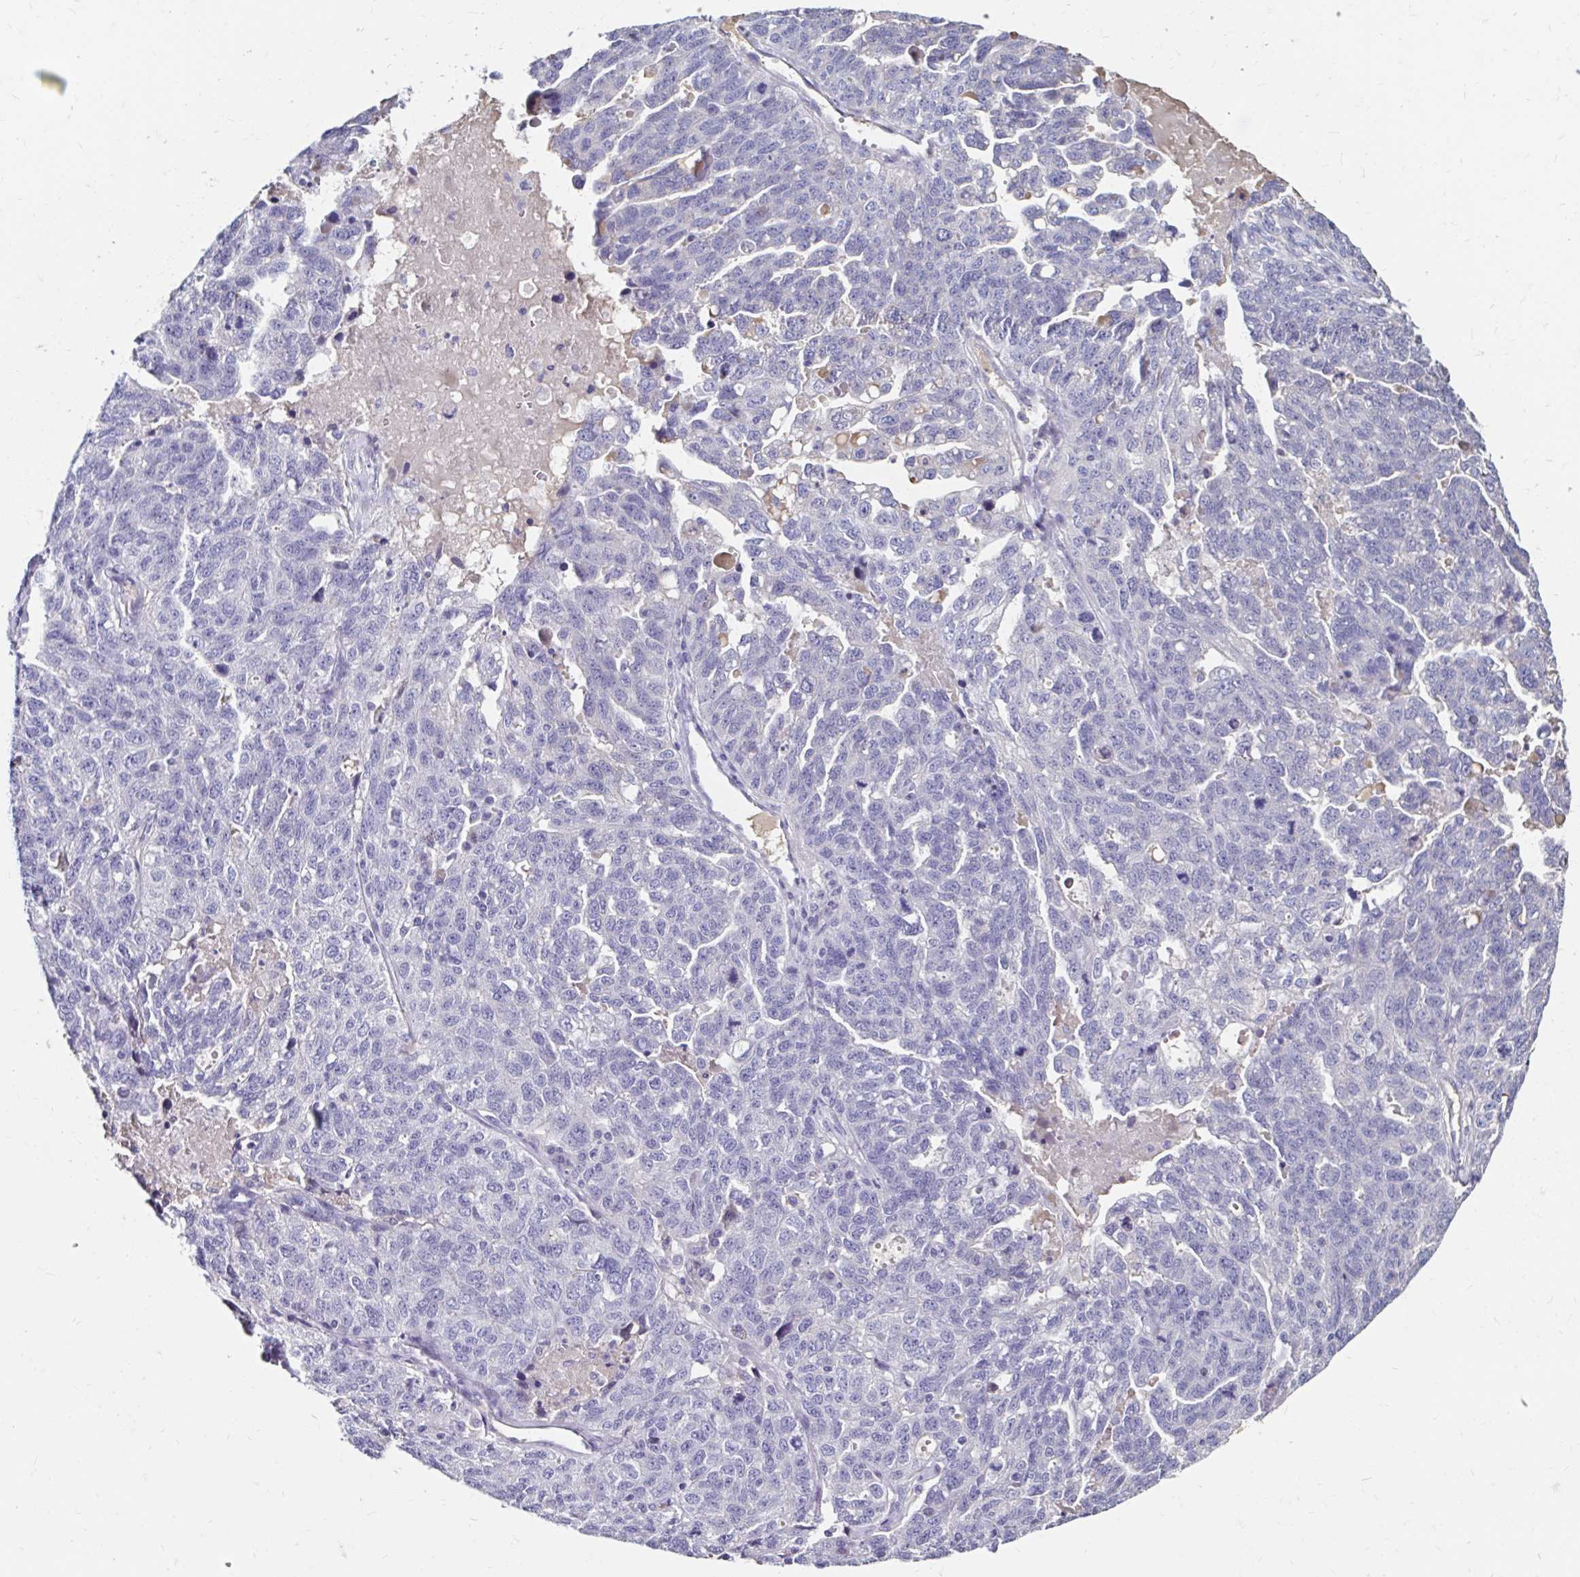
{"staining": {"intensity": "negative", "quantity": "none", "location": "none"}, "tissue": "ovarian cancer", "cell_type": "Tumor cells", "image_type": "cancer", "snomed": [{"axis": "morphology", "description": "Cystadenocarcinoma, serous, NOS"}, {"axis": "topography", "description": "Ovary"}], "caption": "A histopathology image of ovarian serous cystadenocarcinoma stained for a protein shows no brown staining in tumor cells.", "gene": "SCG3", "patient": {"sex": "female", "age": 71}}